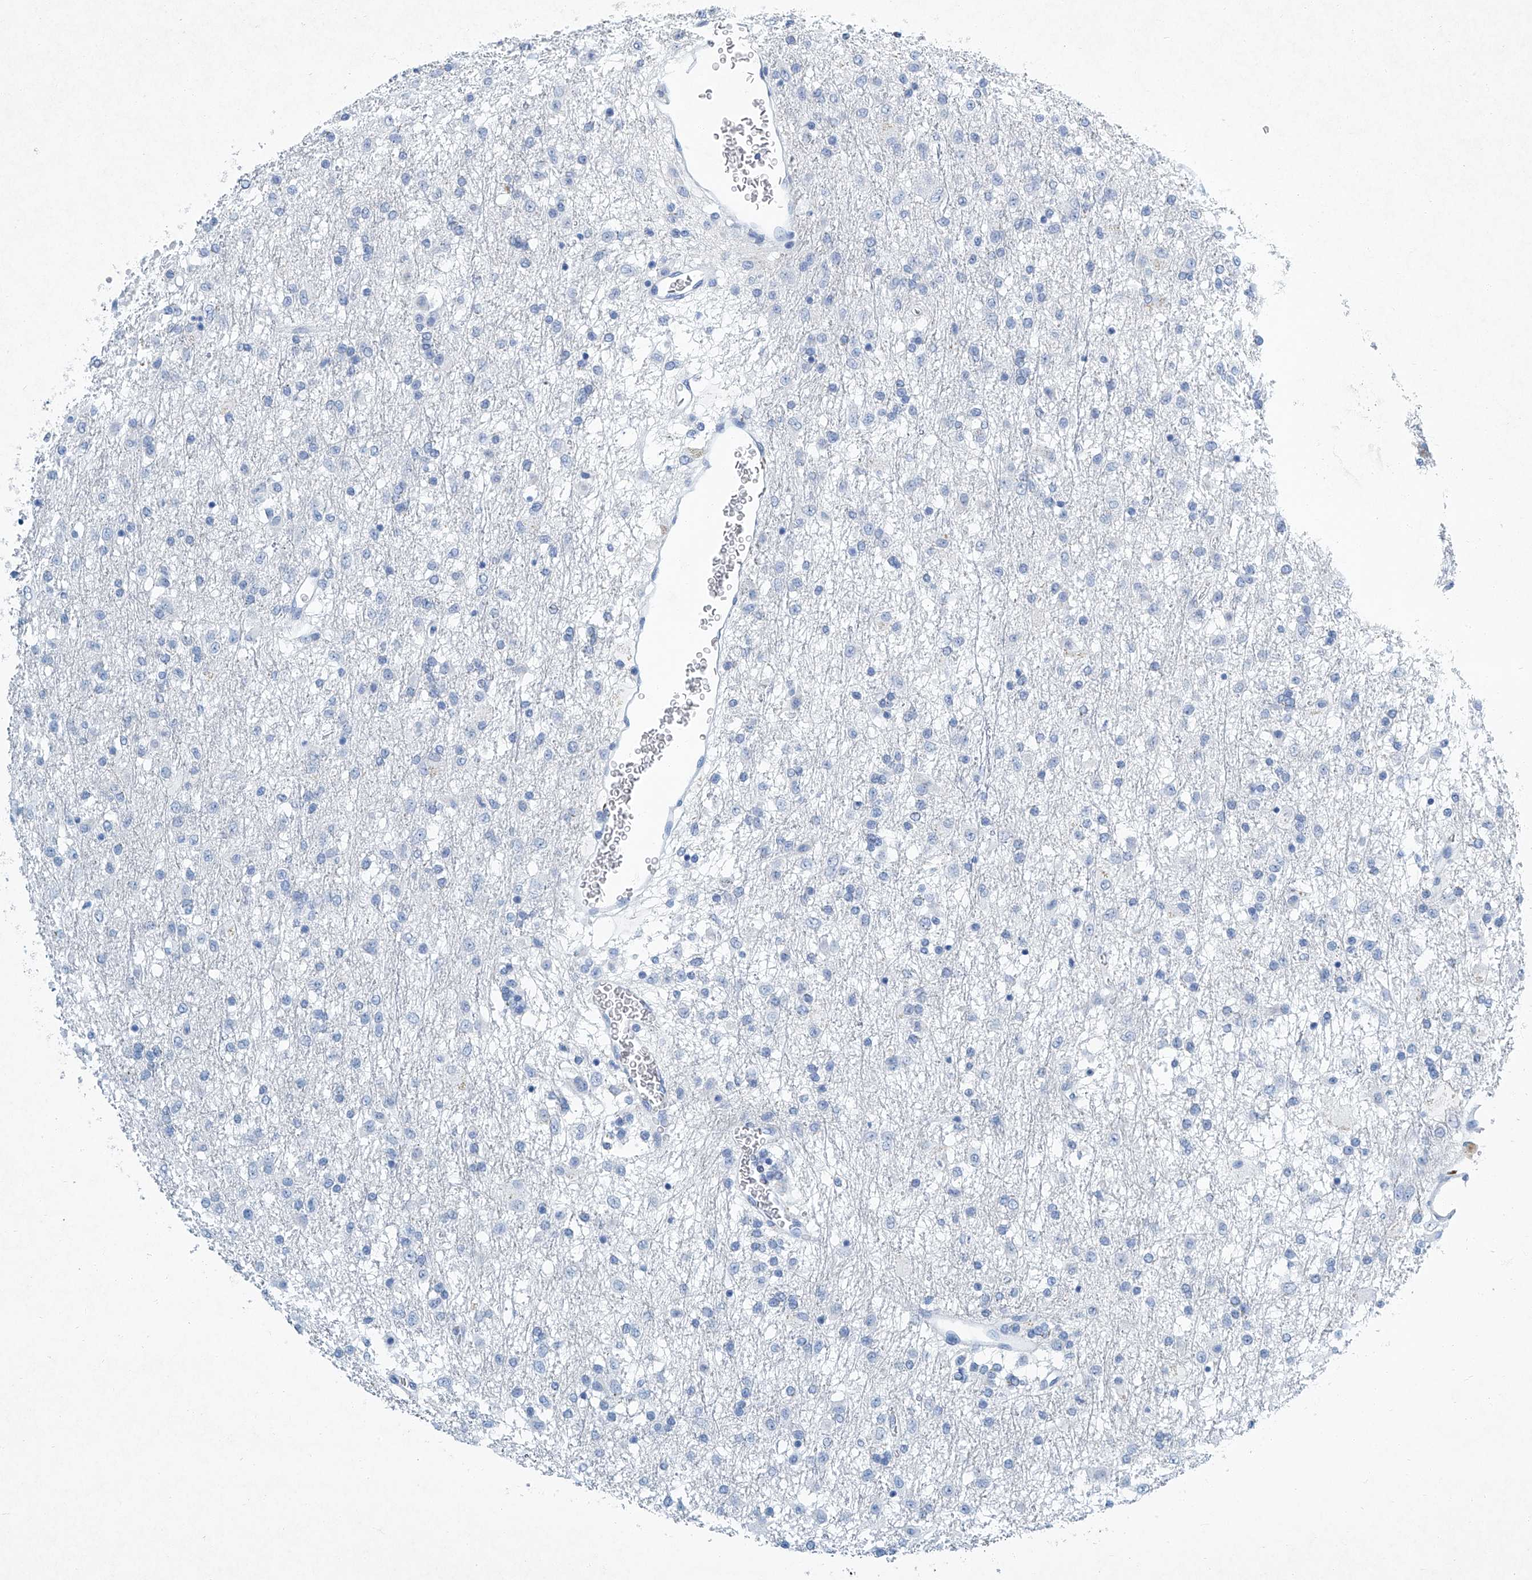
{"staining": {"intensity": "negative", "quantity": "none", "location": "none"}, "tissue": "glioma", "cell_type": "Tumor cells", "image_type": "cancer", "snomed": [{"axis": "morphology", "description": "Glioma, malignant, Low grade"}, {"axis": "topography", "description": "Brain"}], "caption": "An immunohistochemistry image of glioma is shown. There is no staining in tumor cells of glioma.", "gene": "CYP2A7", "patient": {"sex": "male", "age": 65}}